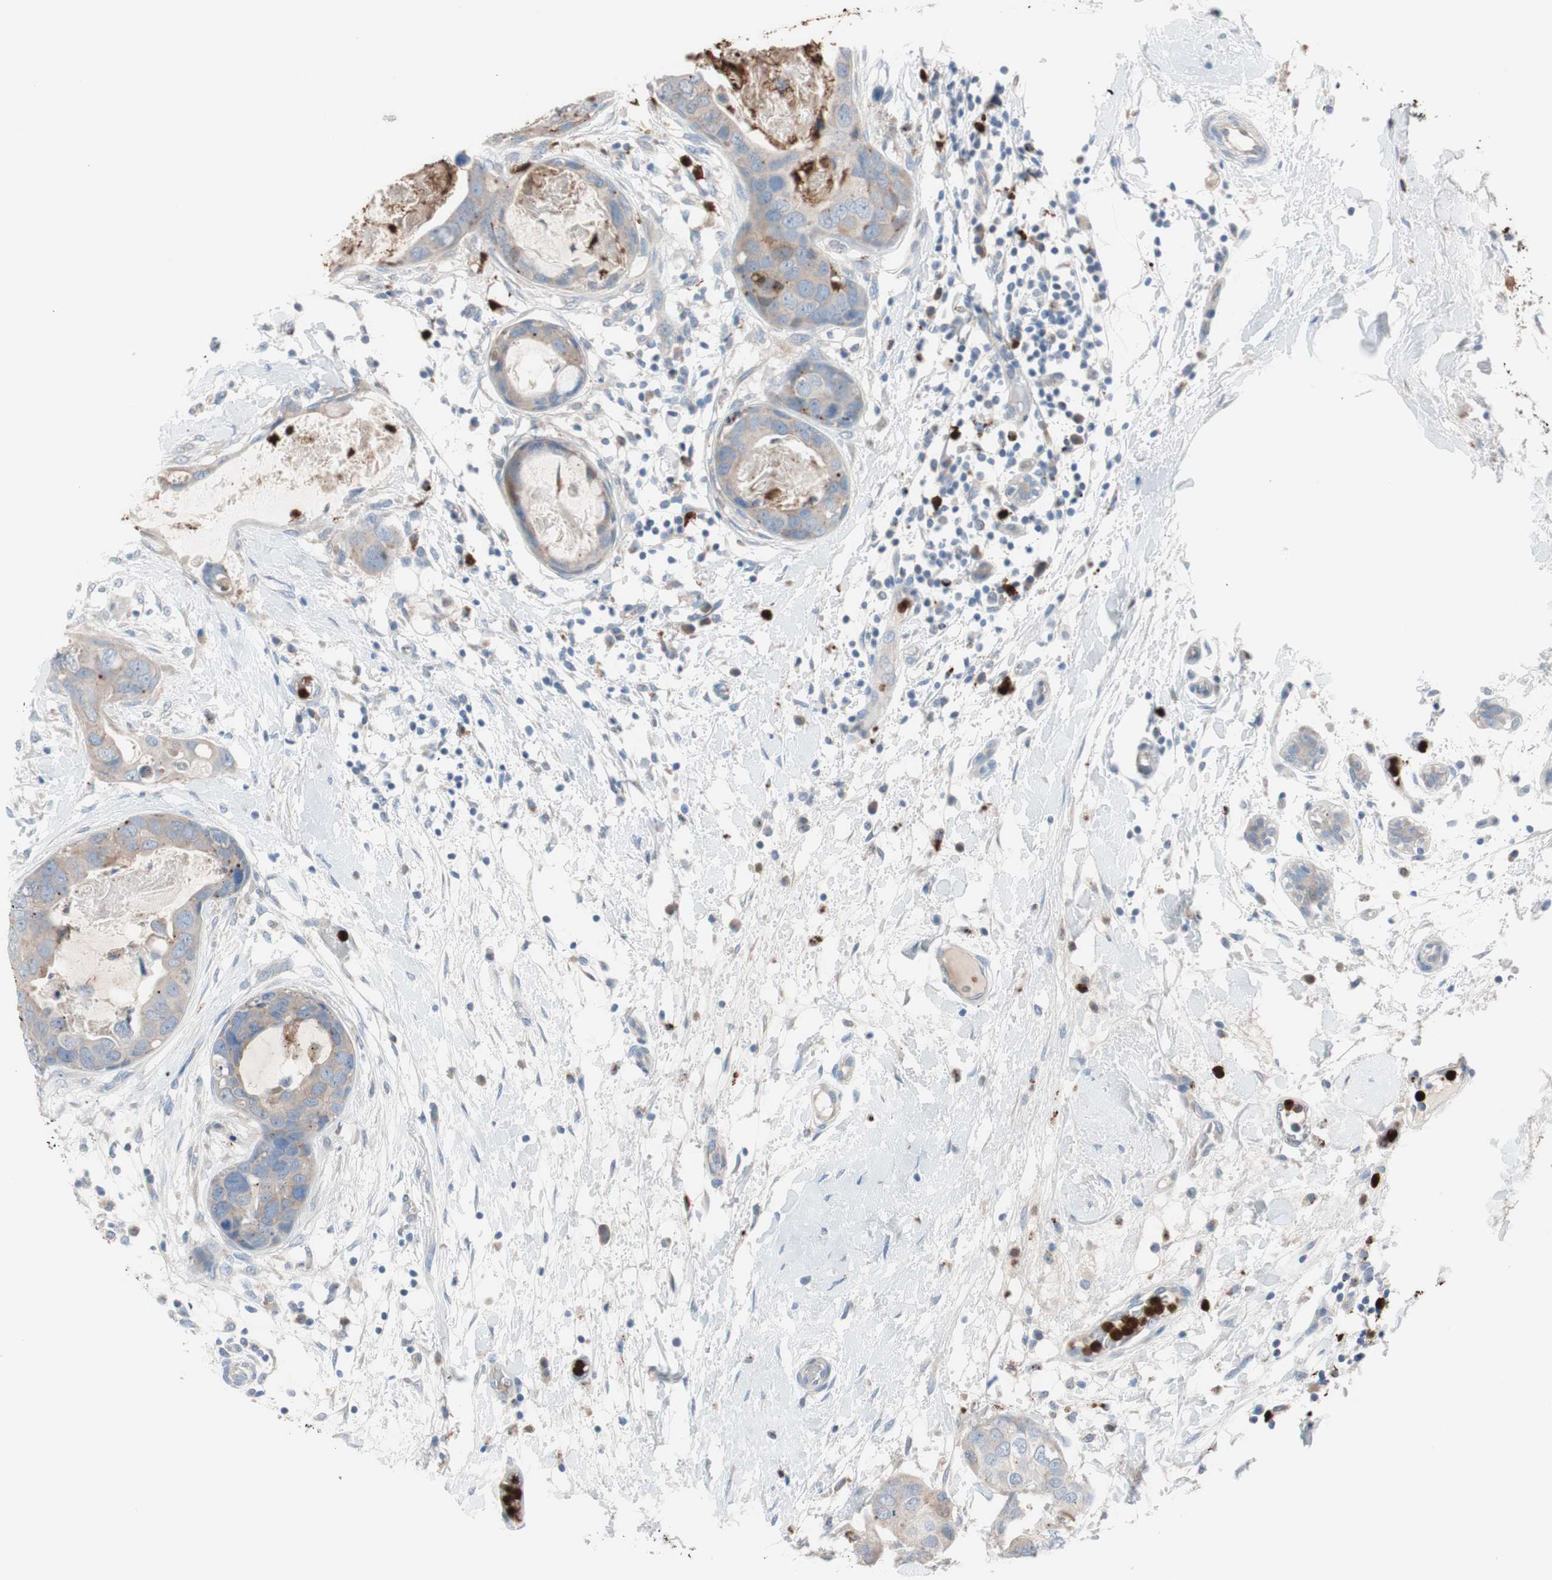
{"staining": {"intensity": "weak", "quantity": "25%-75%", "location": "cytoplasmic/membranous"}, "tissue": "breast cancer", "cell_type": "Tumor cells", "image_type": "cancer", "snomed": [{"axis": "morphology", "description": "Duct carcinoma"}, {"axis": "topography", "description": "Breast"}], "caption": "Immunohistochemical staining of breast cancer (infiltrating ductal carcinoma) displays low levels of weak cytoplasmic/membranous protein positivity in about 25%-75% of tumor cells. (Brightfield microscopy of DAB IHC at high magnification).", "gene": "CLEC4D", "patient": {"sex": "female", "age": 40}}